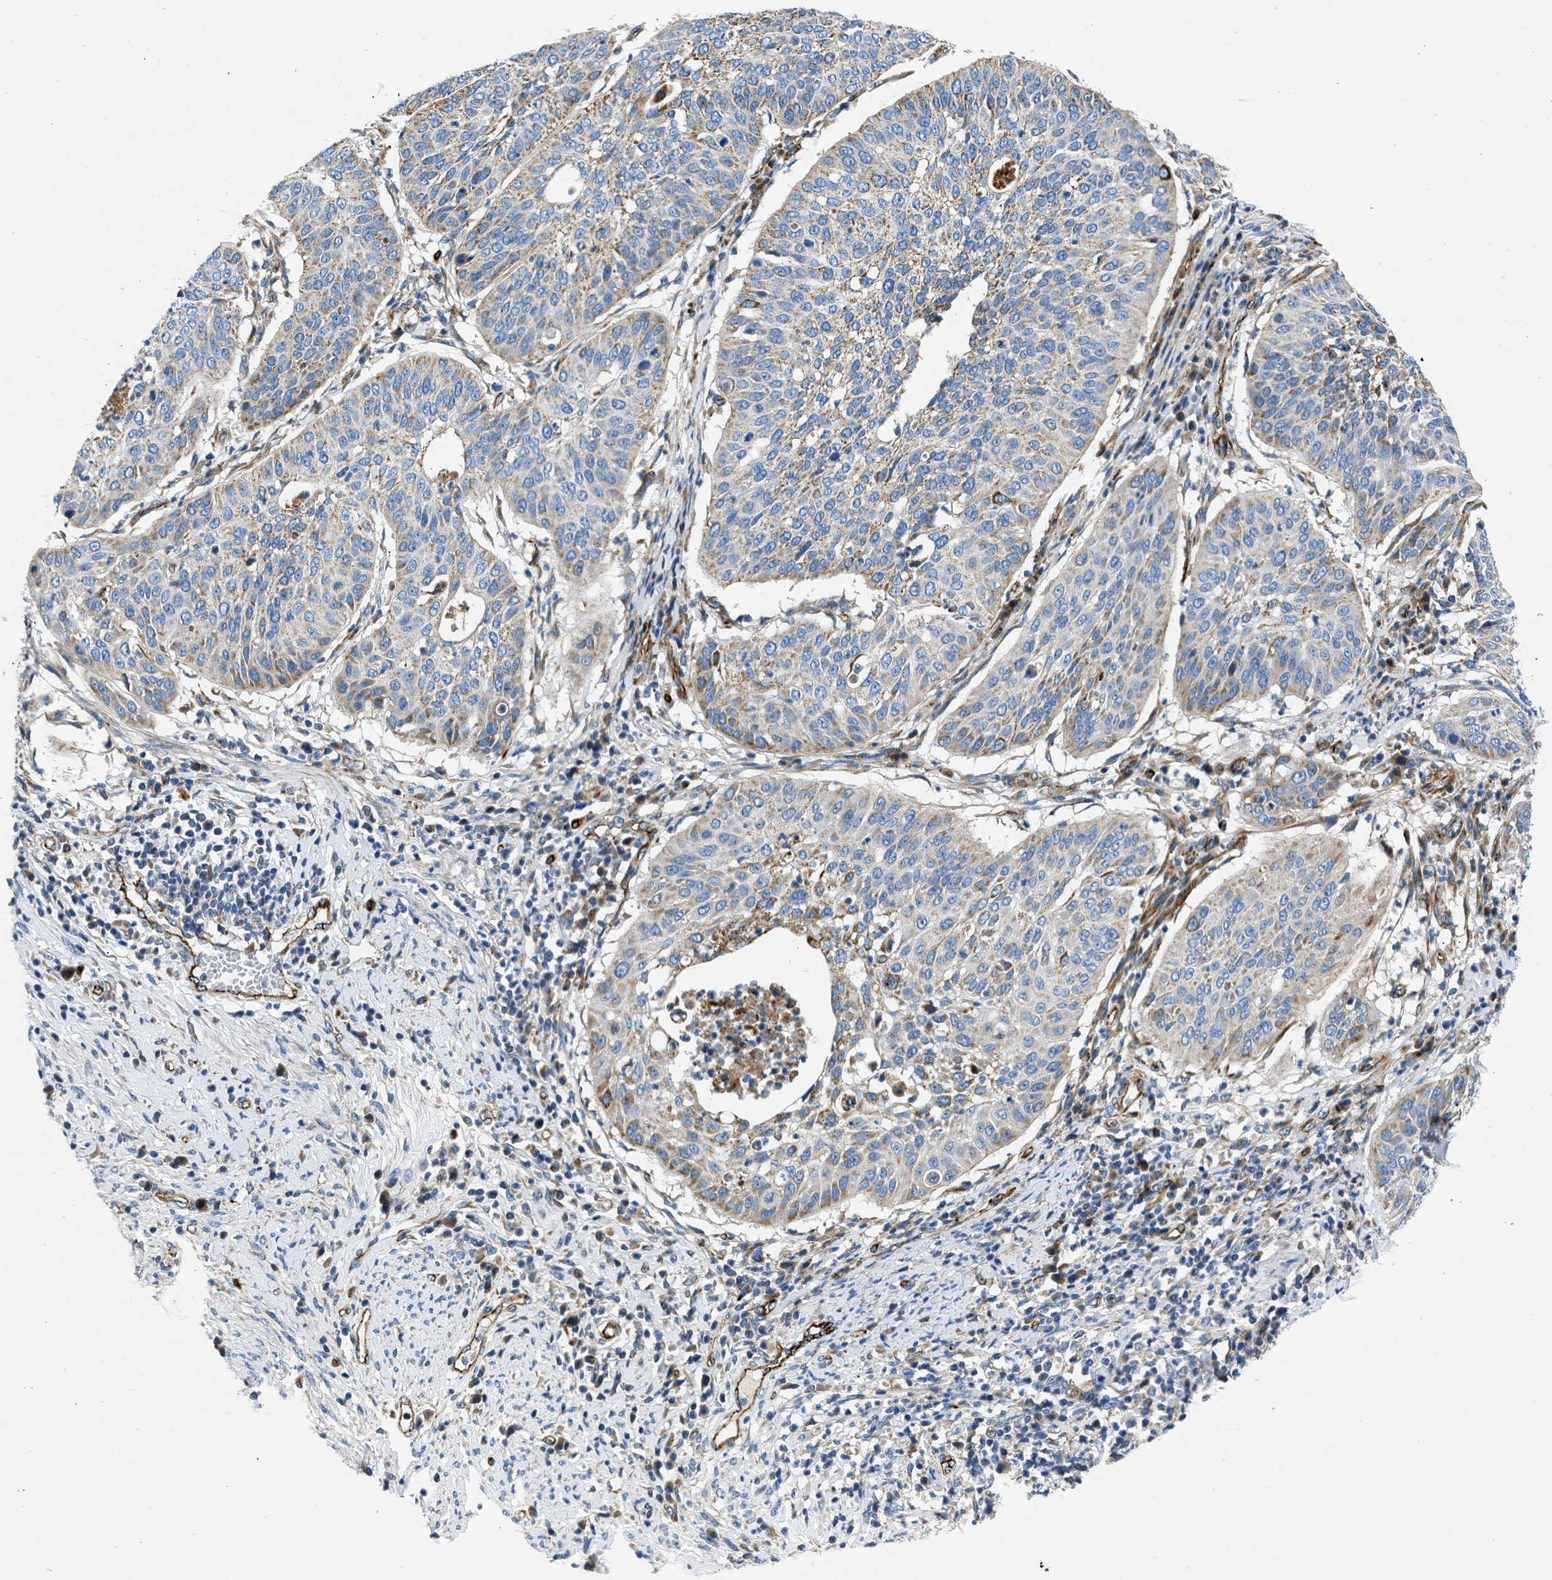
{"staining": {"intensity": "weak", "quantity": "25%-75%", "location": "cytoplasmic/membranous"}, "tissue": "cervical cancer", "cell_type": "Tumor cells", "image_type": "cancer", "snomed": [{"axis": "morphology", "description": "Normal tissue, NOS"}, {"axis": "morphology", "description": "Squamous cell carcinoma, NOS"}, {"axis": "topography", "description": "Cervix"}], "caption": "Cervical cancer (squamous cell carcinoma) stained for a protein (brown) shows weak cytoplasmic/membranous positive staining in about 25%-75% of tumor cells.", "gene": "ULK4", "patient": {"sex": "female", "age": 39}}